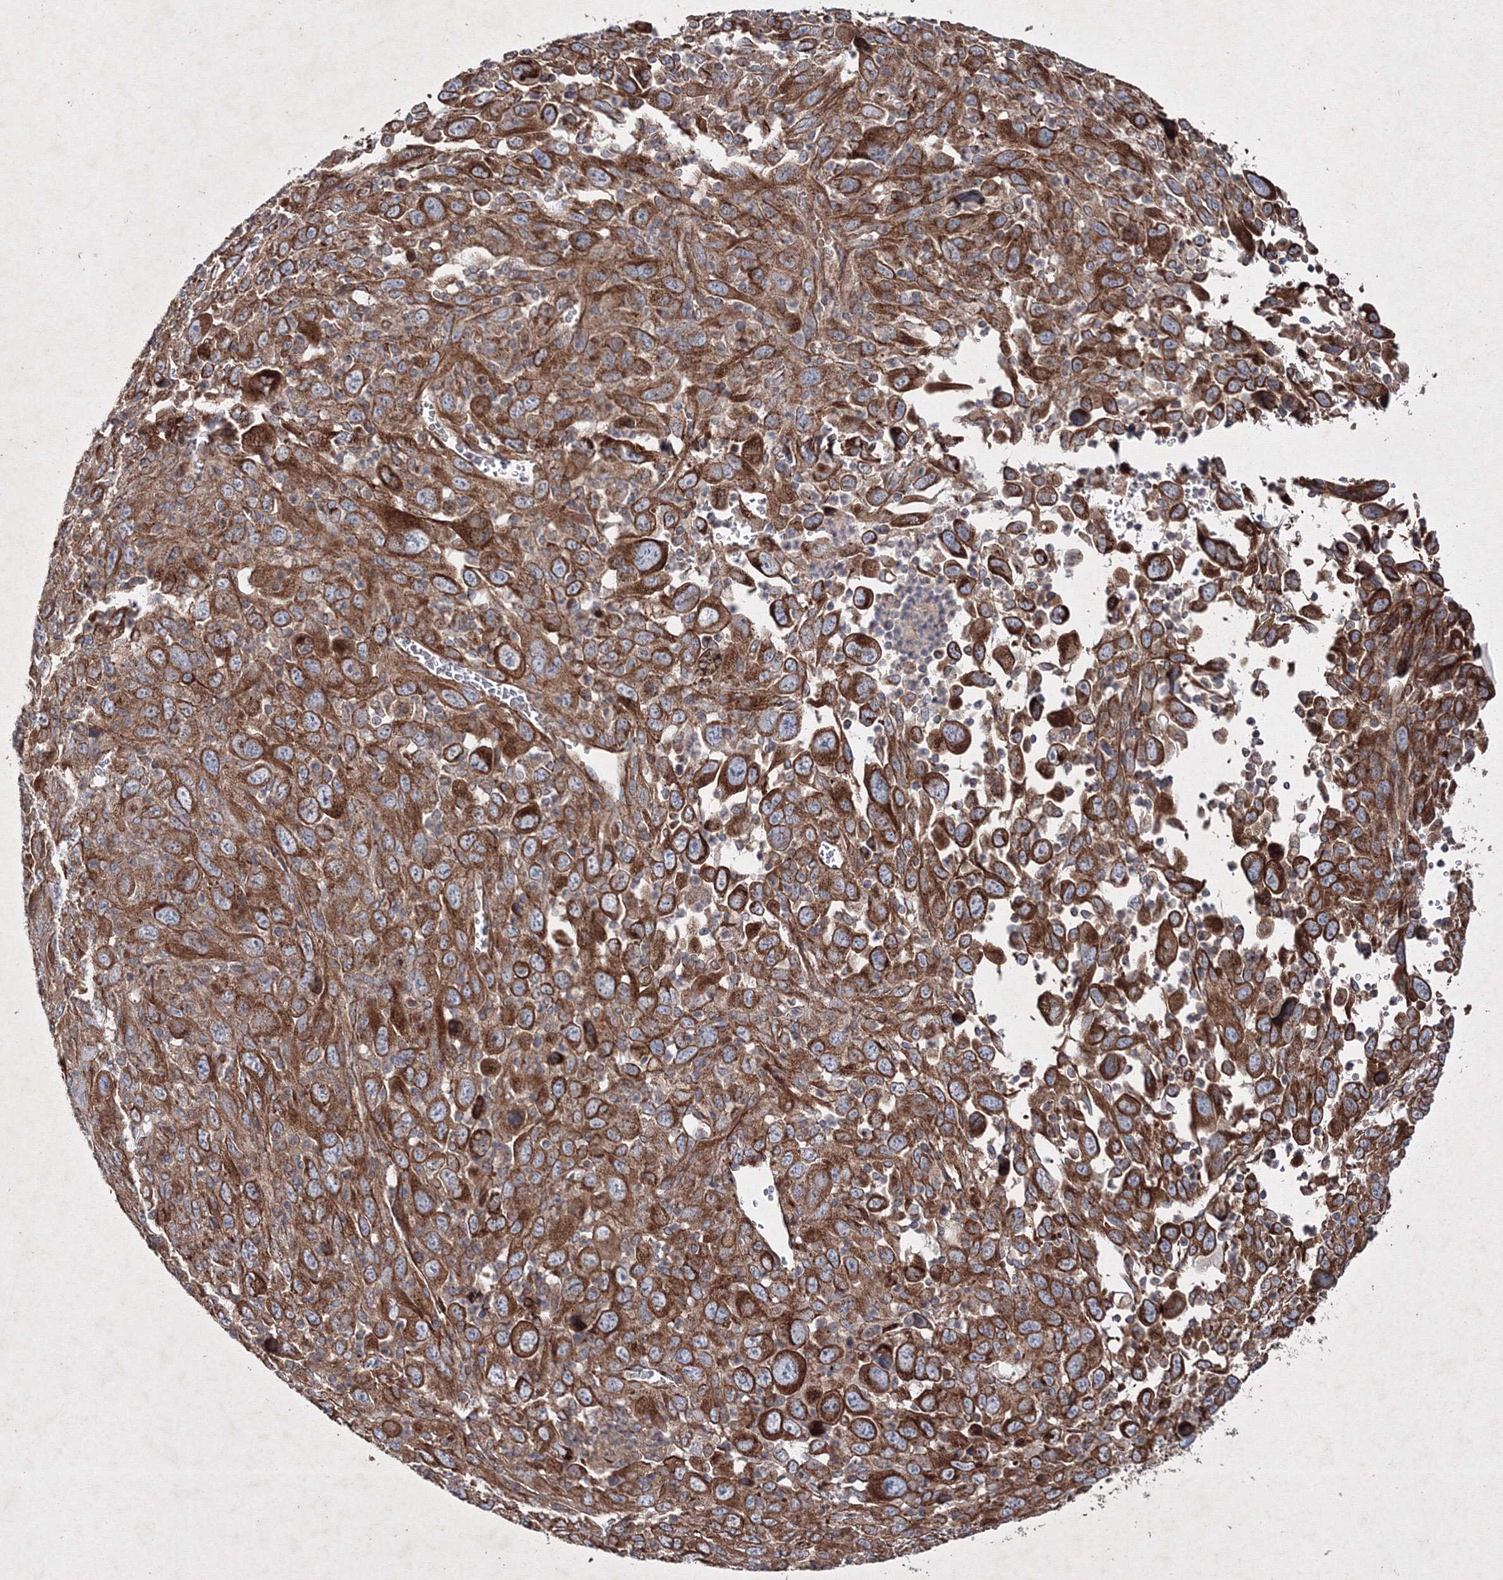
{"staining": {"intensity": "strong", "quantity": ">75%", "location": "cytoplasmic/membranous"}, "tissue": "melanoma", "cell_type": "Tumor cells", "image_type": "cancer", "snomed": [{"axis": "morphology", "description": "Malignant melanoma, Metastatic site"}, {"axis": "topography", "description": "Skin"}], "caption": "A histopathology image showing strong cytoplasmic/membranous staining in about >75% of tumor cells in malignant melanoma (metastatic site), as visualized by brown immunohistochemical staining.", "gene": "GFM1", "patient": {"sex": "female", "age": 56}}